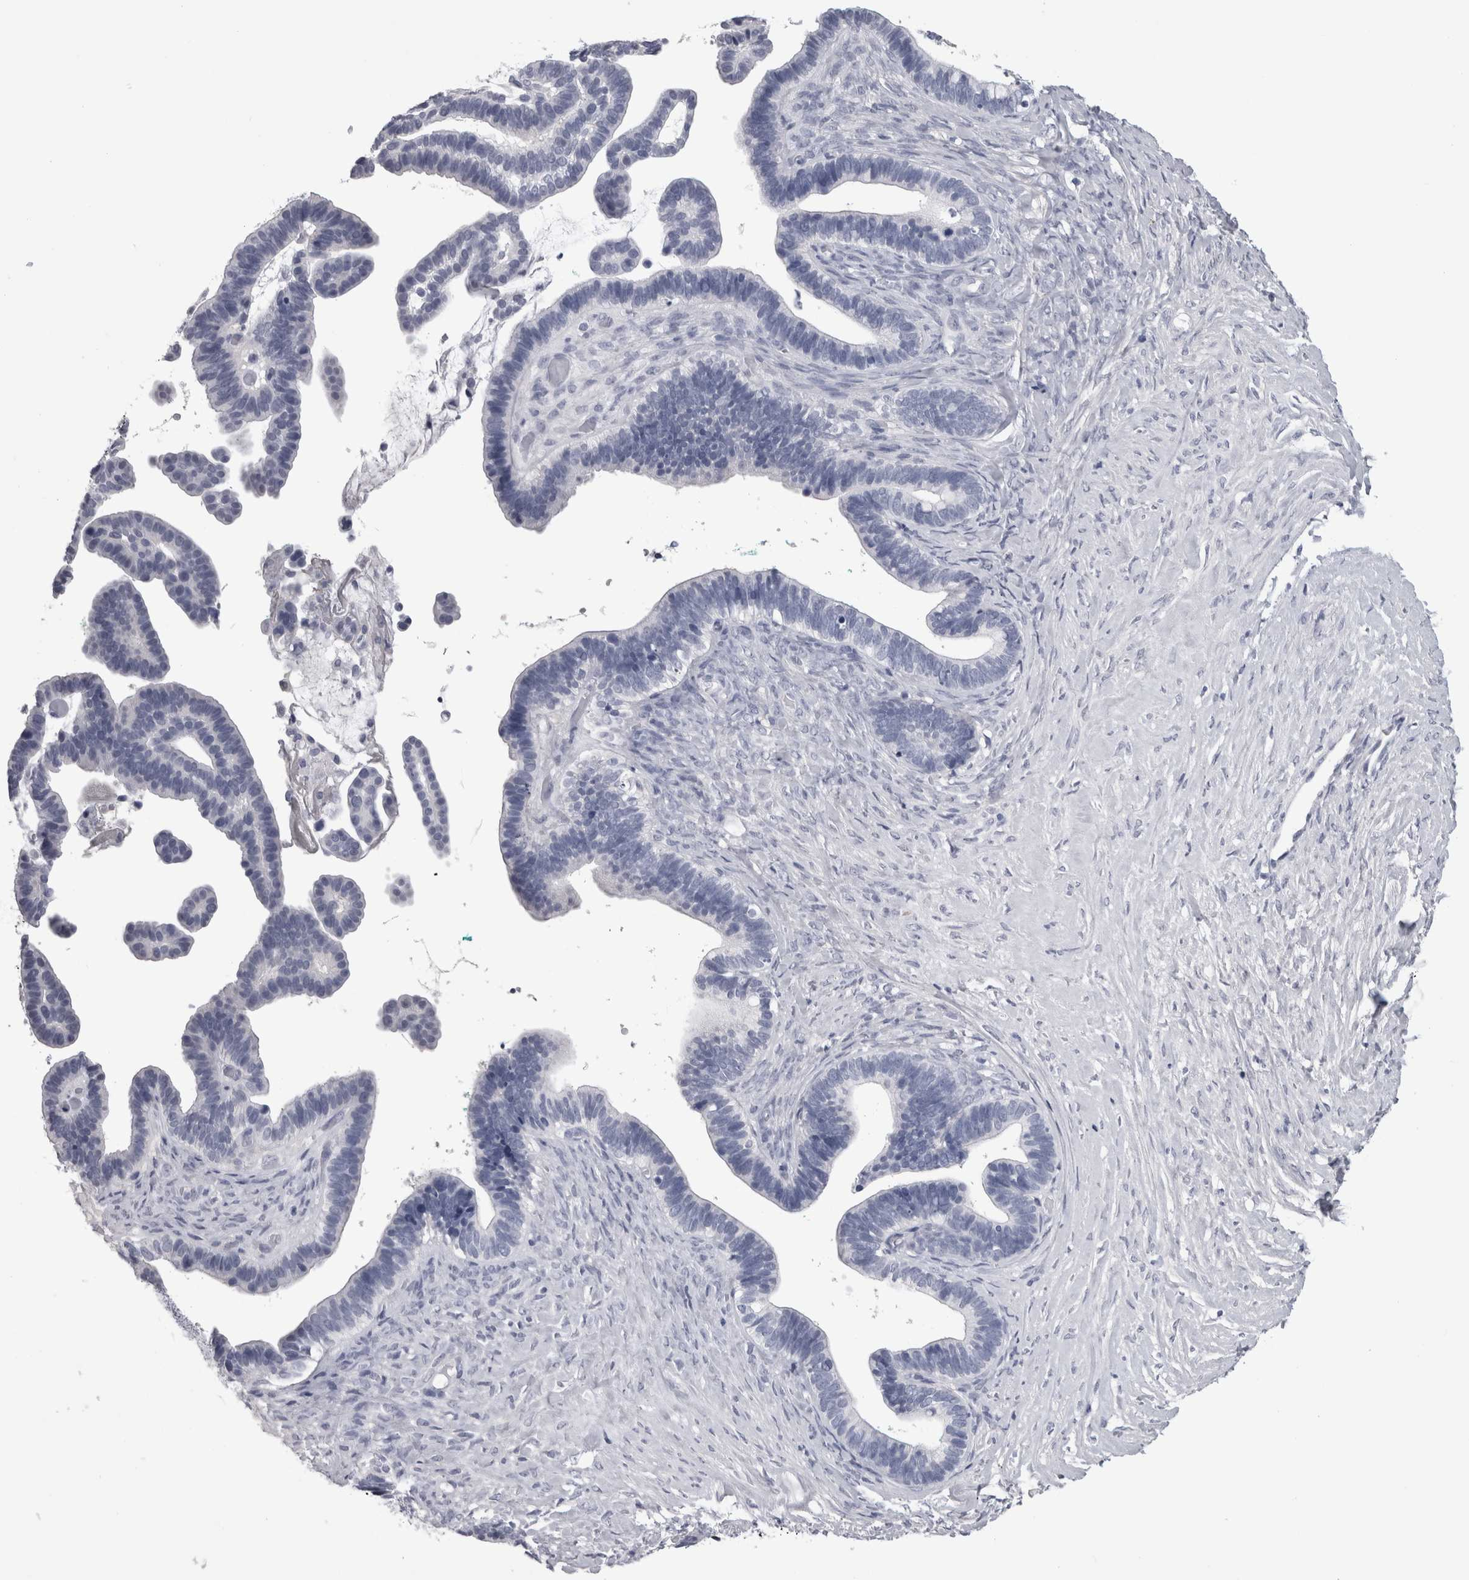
{"staining": {"intensity": "negative", "quantity": "none", "location": "none"}, "tissue": "ovarian cancer", "cell_type": "Tumor cells", "image_type": "cancer", "snomed": [{"axis": "morphology", "description": "Cystadenocarcinoma, serous, NOS"}, {"axis": "topography", "description": "Ovary"}], "caption": "Ovarian cancer (serous cystadenocarcinoma) stained for a protein using IHC reveals no expression tumor cells.", "gene": "AFMID", "patient": {"sex": "female", "age": 56}}